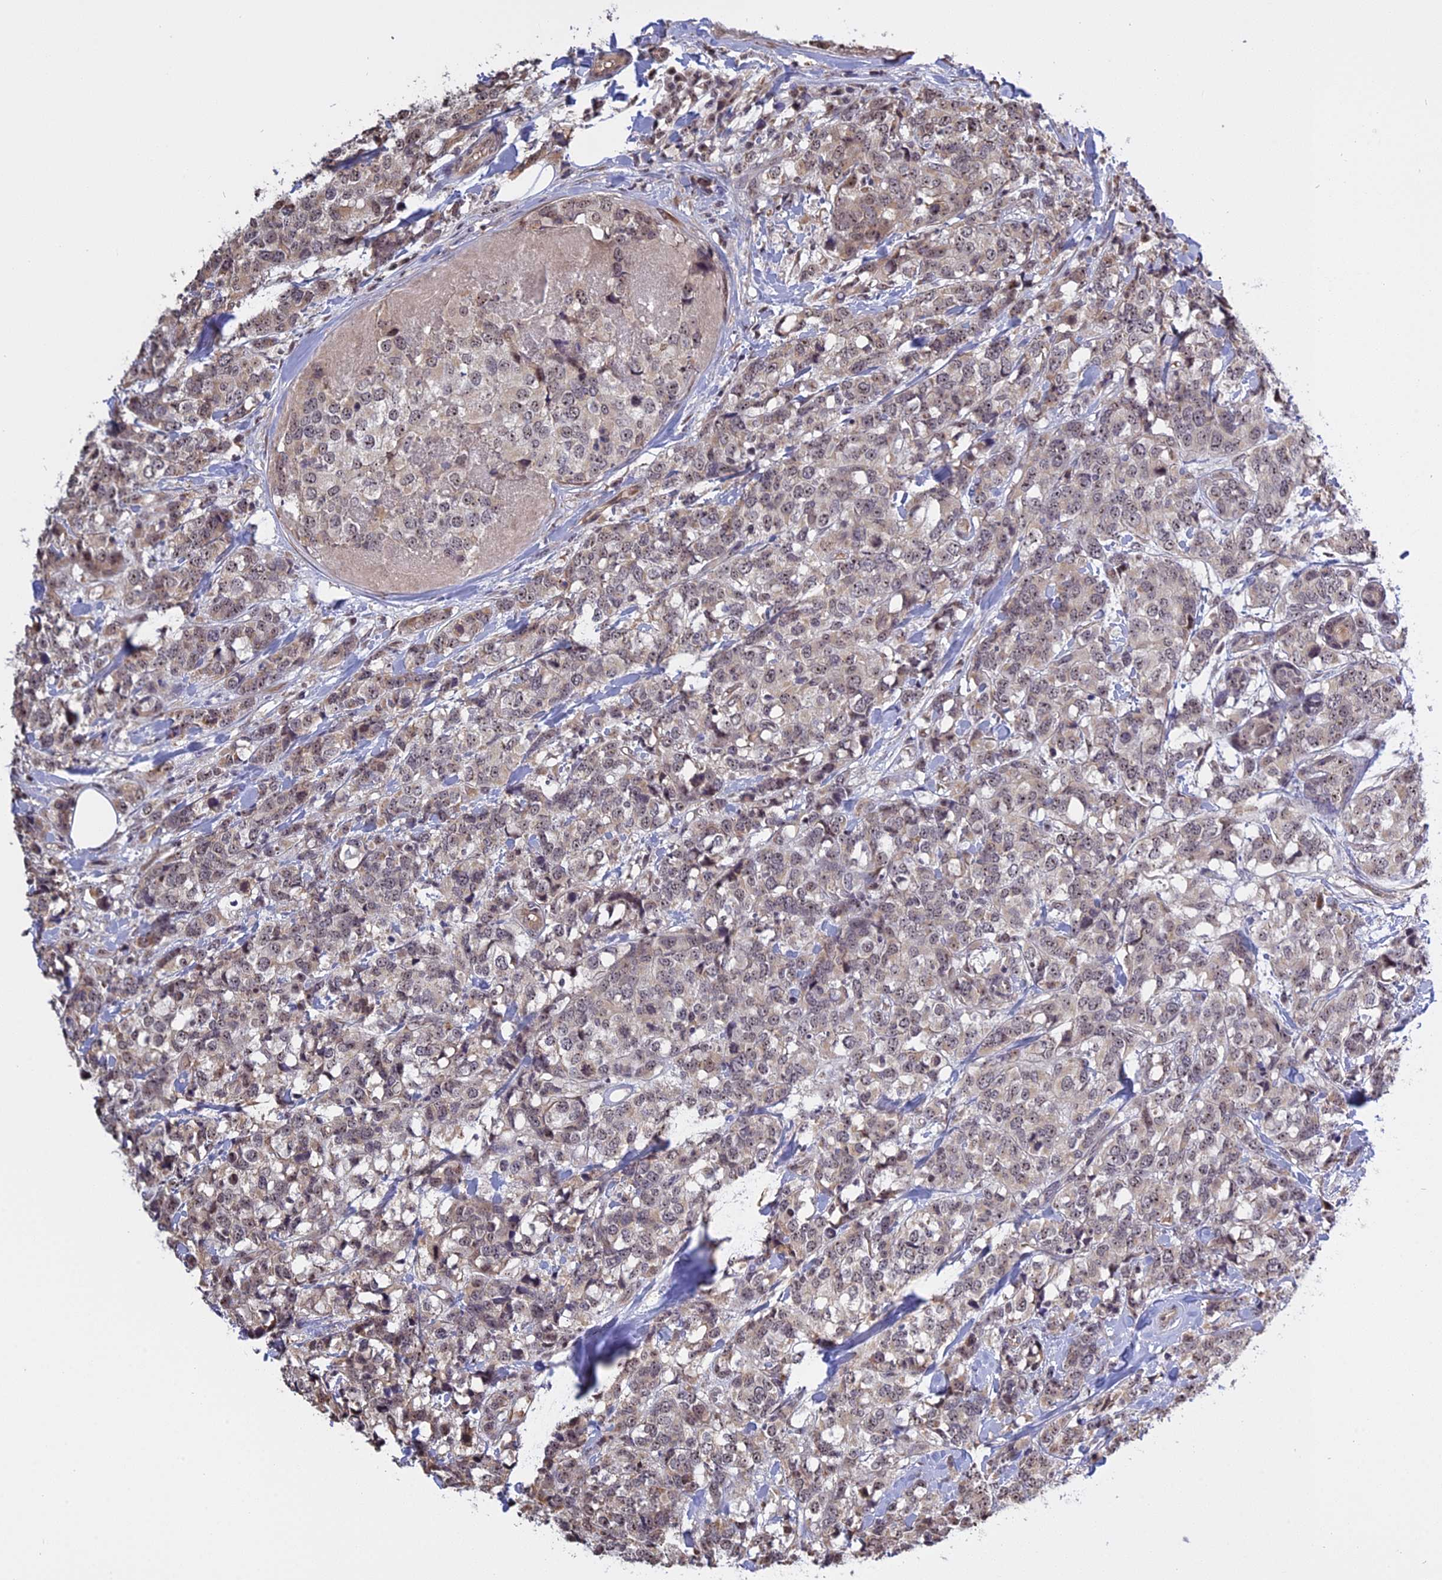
{"staining": {"intensity": "weak", "quantity": "<25%", "location": "nuclear"}, "tissue": "breast cancer", "cell_type": "Tumor cells", "image_type": "cancer", "snomed": [{"axis": "morphology", "description": "Lobular carcinoma"}, {"axis": "topography", "description": "Breast"}], "caption": "Histopathology image shows no protein expression in tumor cells of breast cancer tissue.", "gene": "MGA", "patient": {"sex": "female", "age": 59}}